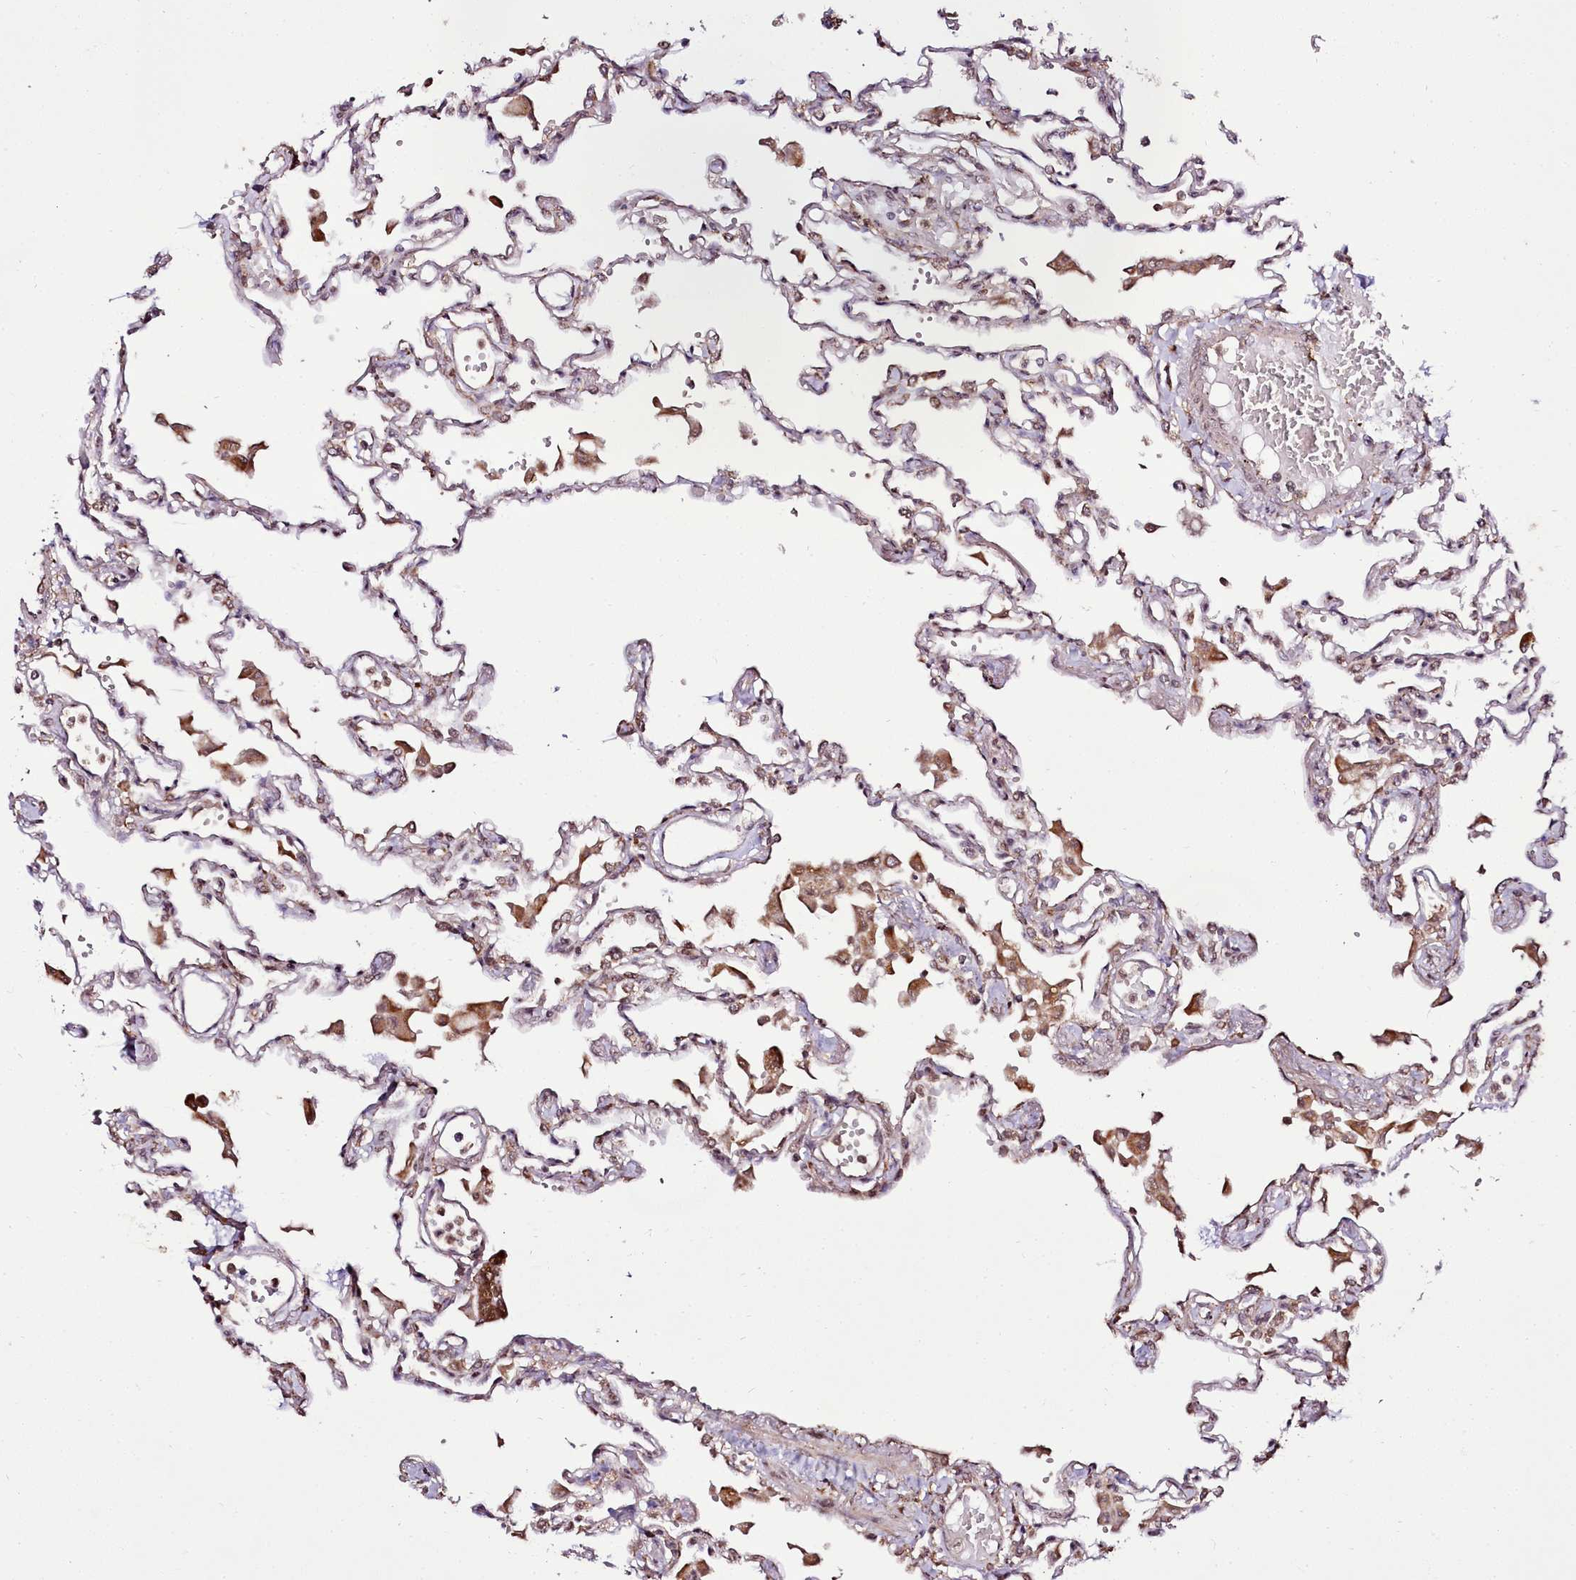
{"staining": {"intensity": "weak", "quantity": "<25%", "location": "cytoplasmic/membranous"}, "tissue": "lung", "cell_type": "Alveolar cells", "image_type": "normal", "snomed": [{"axis": "morphology", "description": "Normal tissue, NOS"}, {"axis": "topography", "description": "Bronchus"}, {"axis": "topography", "description": "Lung"}], "caption": "IHC of benign lung demonstrates no positivity in alveolar cells. The staining is performed using DAB (3,3'-diaminobenzidine) brown chromogen with nuclei counter-stained in using hematoxylin.", "gene": "EDIL3", "patient": {"sex": "female", "age": 49}}